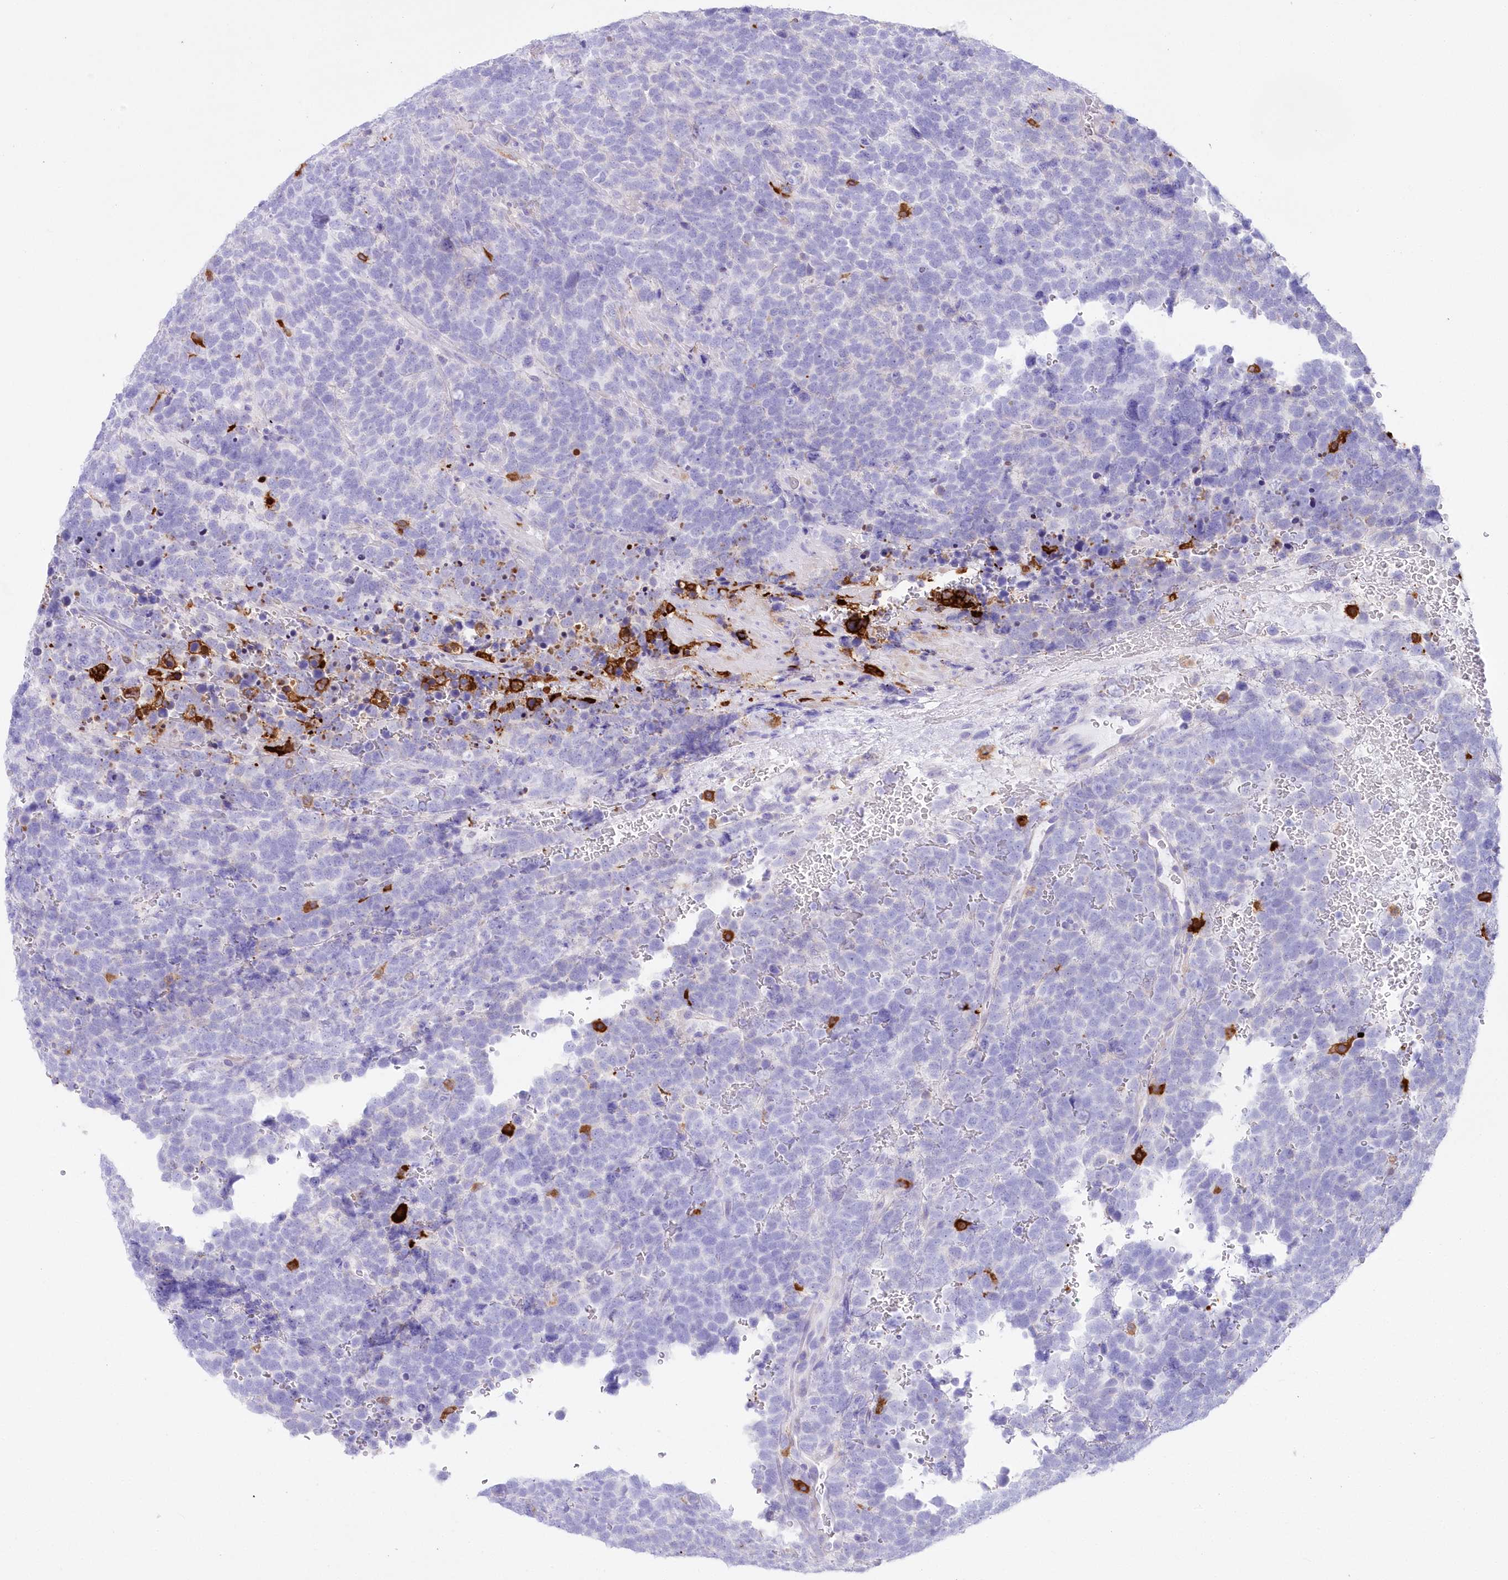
{"staining": {"intensity": "negative", "quantity": "none", "location": "none"}, "tissue": "urothelial cancer", "cell_type": "Tumor cells", "image_type": "cancer", "snomed": [{"axis": "morphology", "description": "Urothelial carcinoma, High grade"}, {"axis": "topography", "description": "Urinary bladder"}], "caption": "Protein analysis of urothelial carcinoma (high-grade) reveals no significant positivity in tumor cells. (DAB immunohistochemistry visualized using brightfield microscopy, high magnification).", "gene": "DNAJC19", "patient": {"sex": "female", "age": 82}}